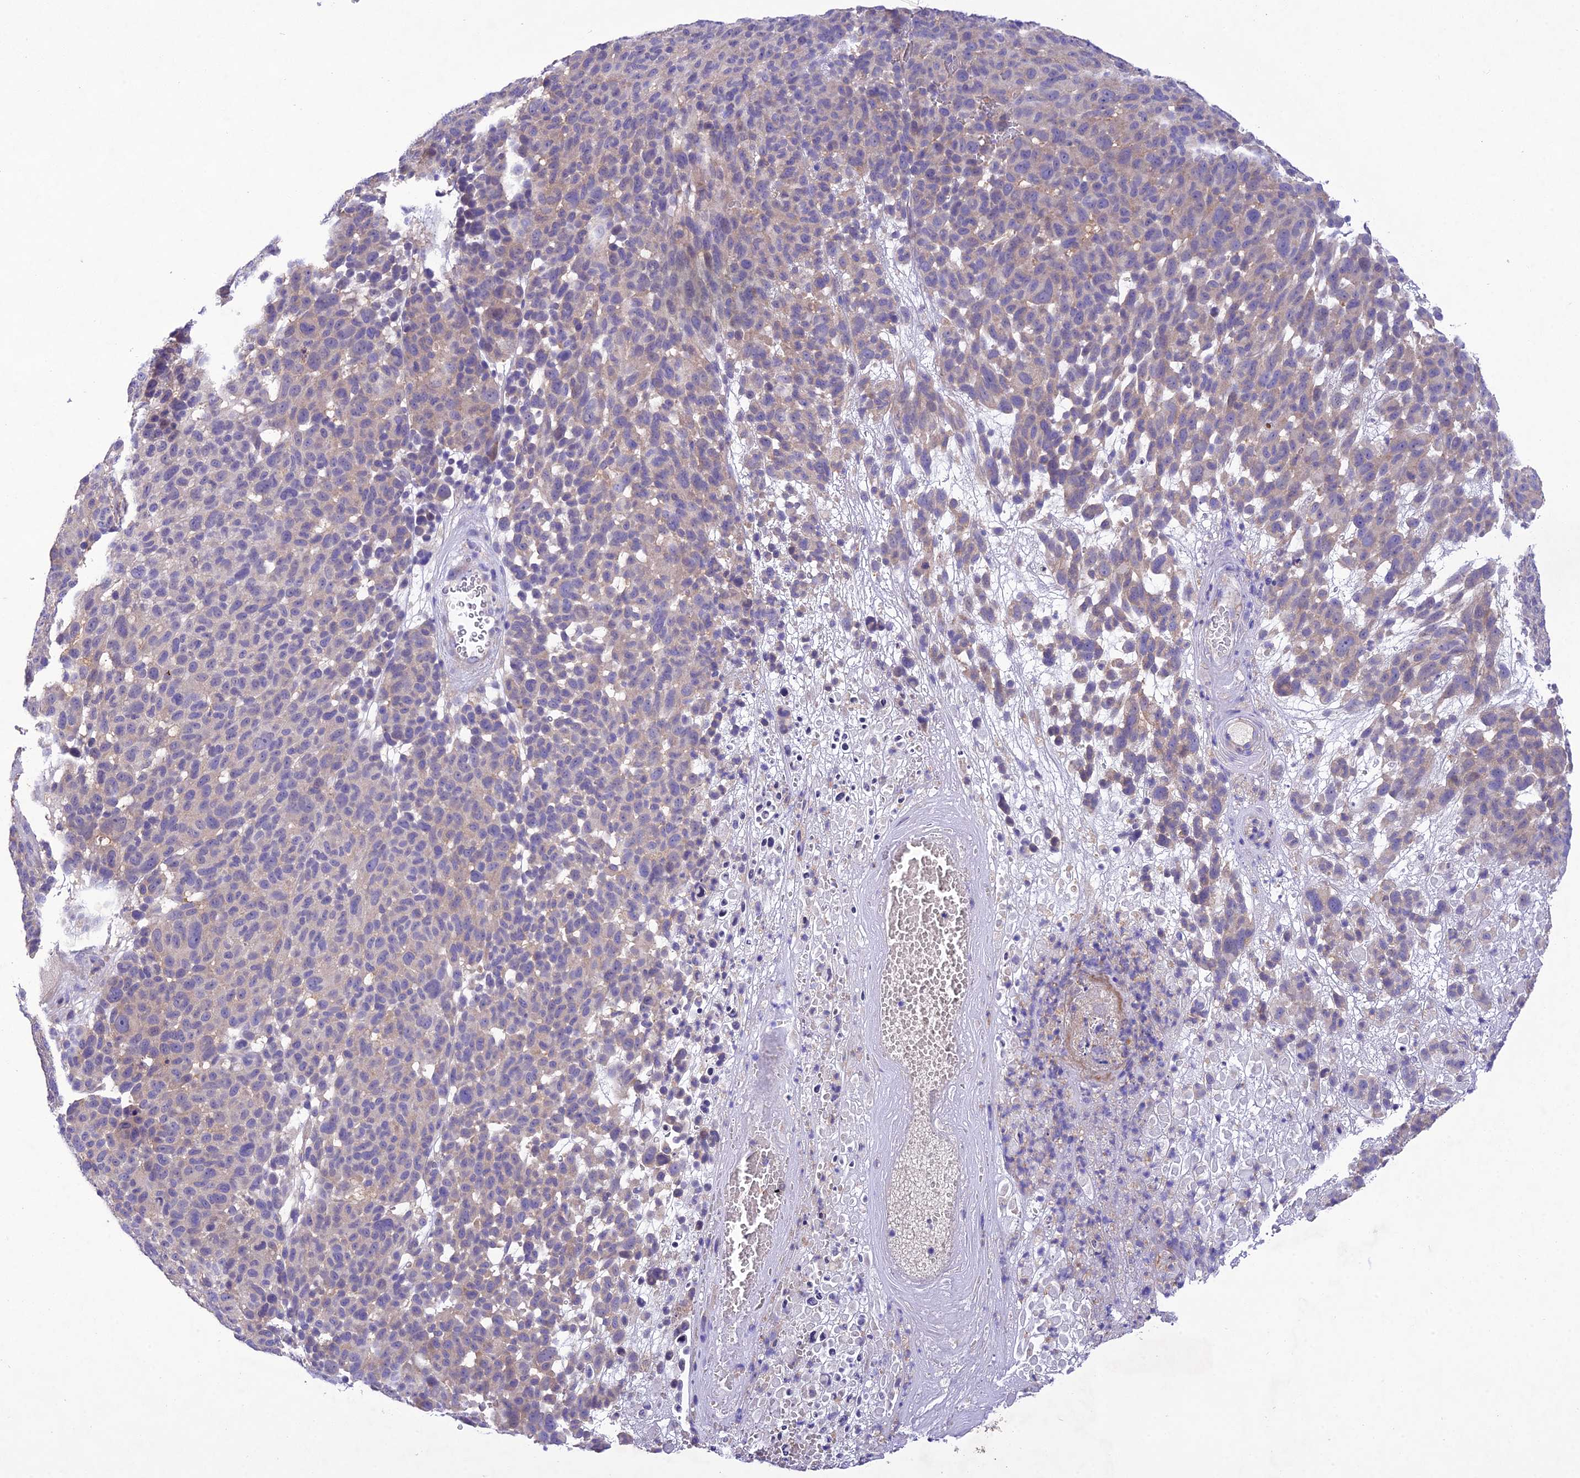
{"staining": {"intensity": "negative", "quantity": "none", "location": "none"}, "tissue": "melanoma", "cell_type": "Tumor cells", "image_type": "cancer", "snomed": [{"axis": "morphology", "description": "Malignant melanoma, NOS"}, {"axis": "topography", "description": "Skin"}], "caption": "Tumor cells show no significant protein positivity in melanoma. (Brightfield microscopy of DAB (3,3'-diaminobenzidine) immunohistochemistry (IHC) at high magnification).", "gene": "SNX24", "patient": {"sex": "male", "age": 49}}